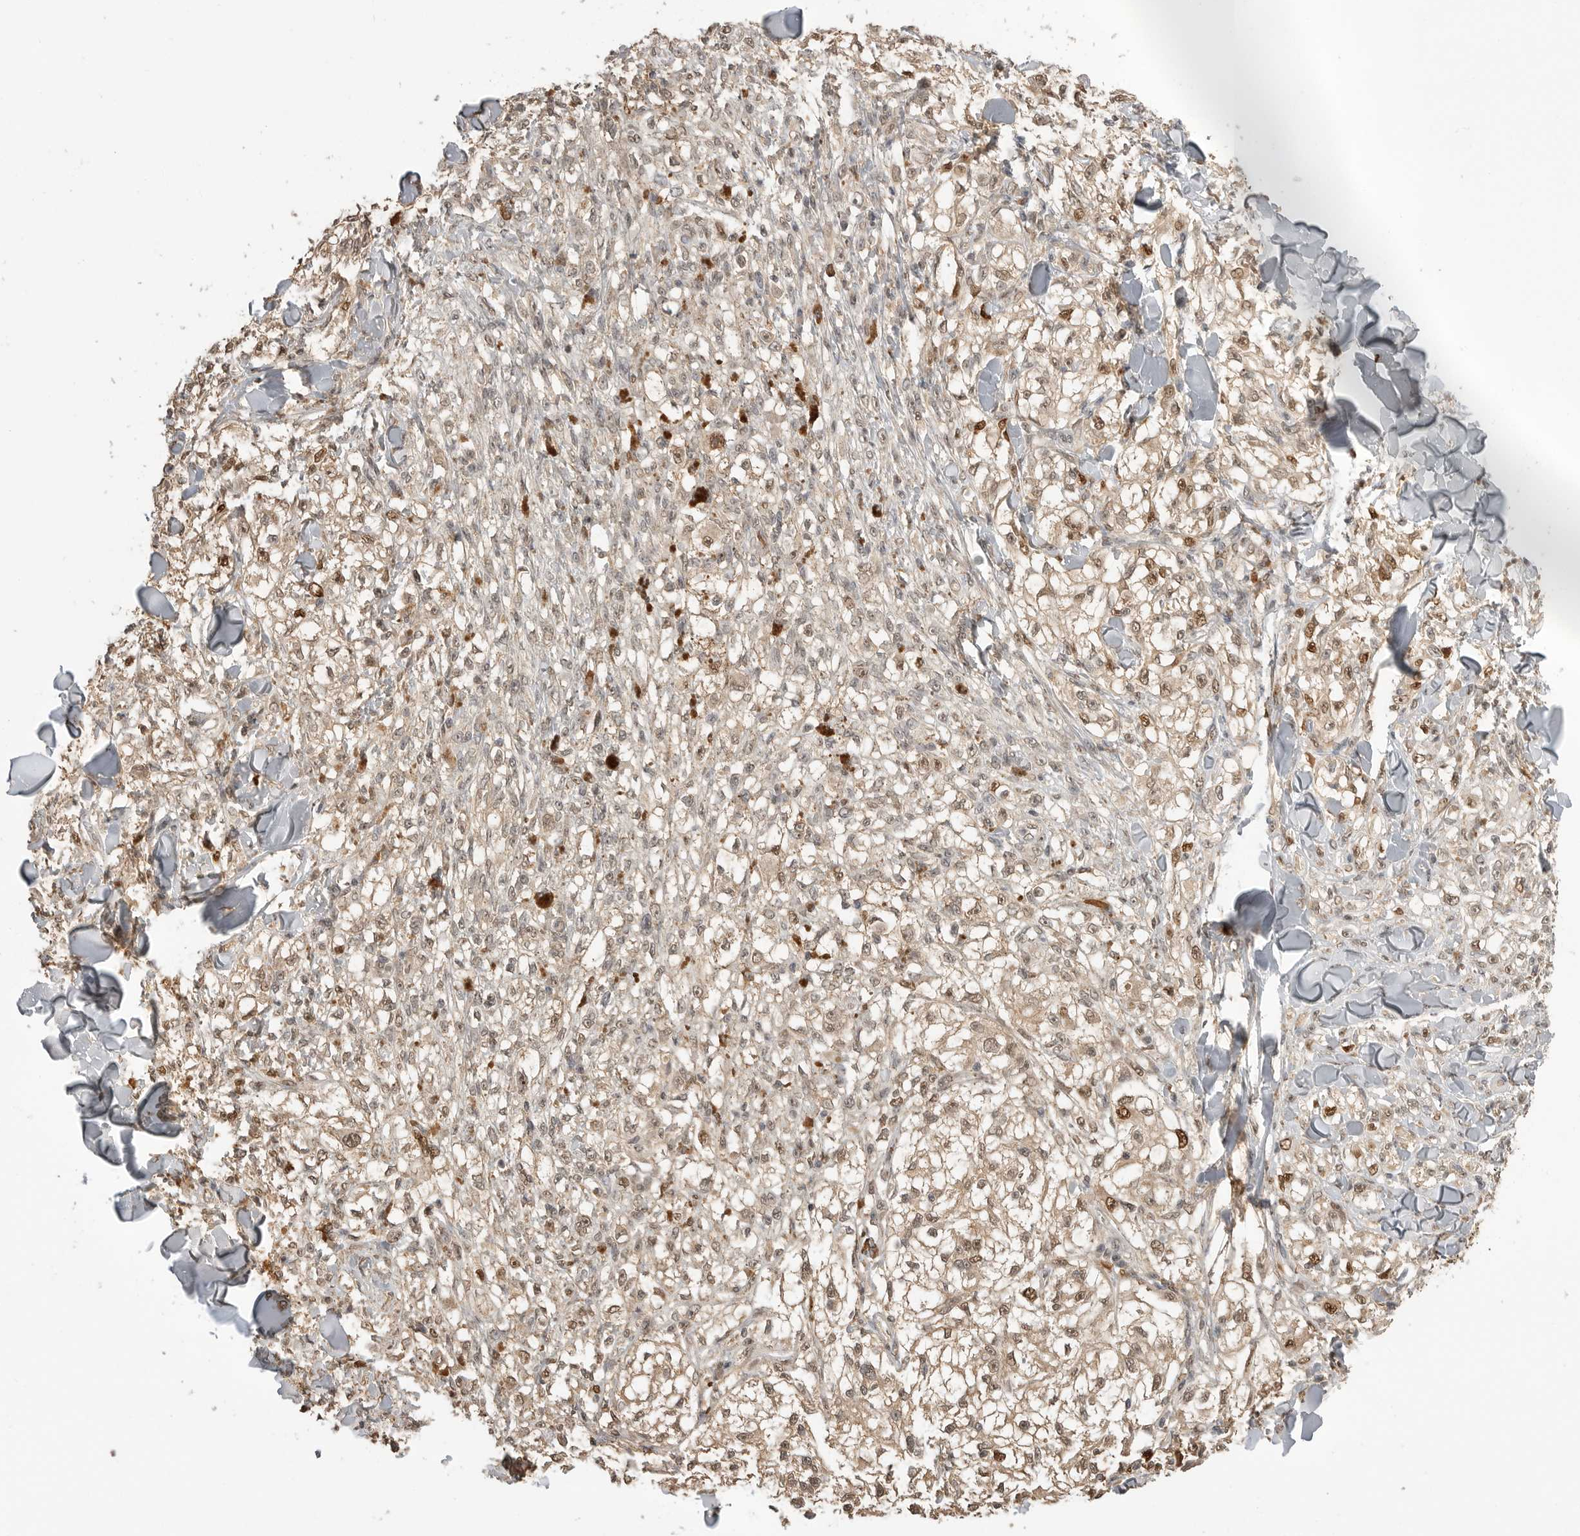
{"staining": {"intensity": "moderate", "quantity": ">75%", "location": "nuclear"}, "tissue": "melanoma", "cell_type": "Tumor cells", "image_type": "cancer", "snomed": [{"axis": "morphology", "description": "Malignant melanoma, NOS"}, {"axis": "topography", "description": "Skin of head"}], "caption": "Malignant melanoma stained with DAB (3,3'-diaminobenzidine) immunohistochemistry exhibits medium levels of moderate nuclear positivity in about >75% of tumor cells. Nuclei are stained in blue.", "gene": "ASPSCR1", "patient": {"sex": "male", "age": 83}}